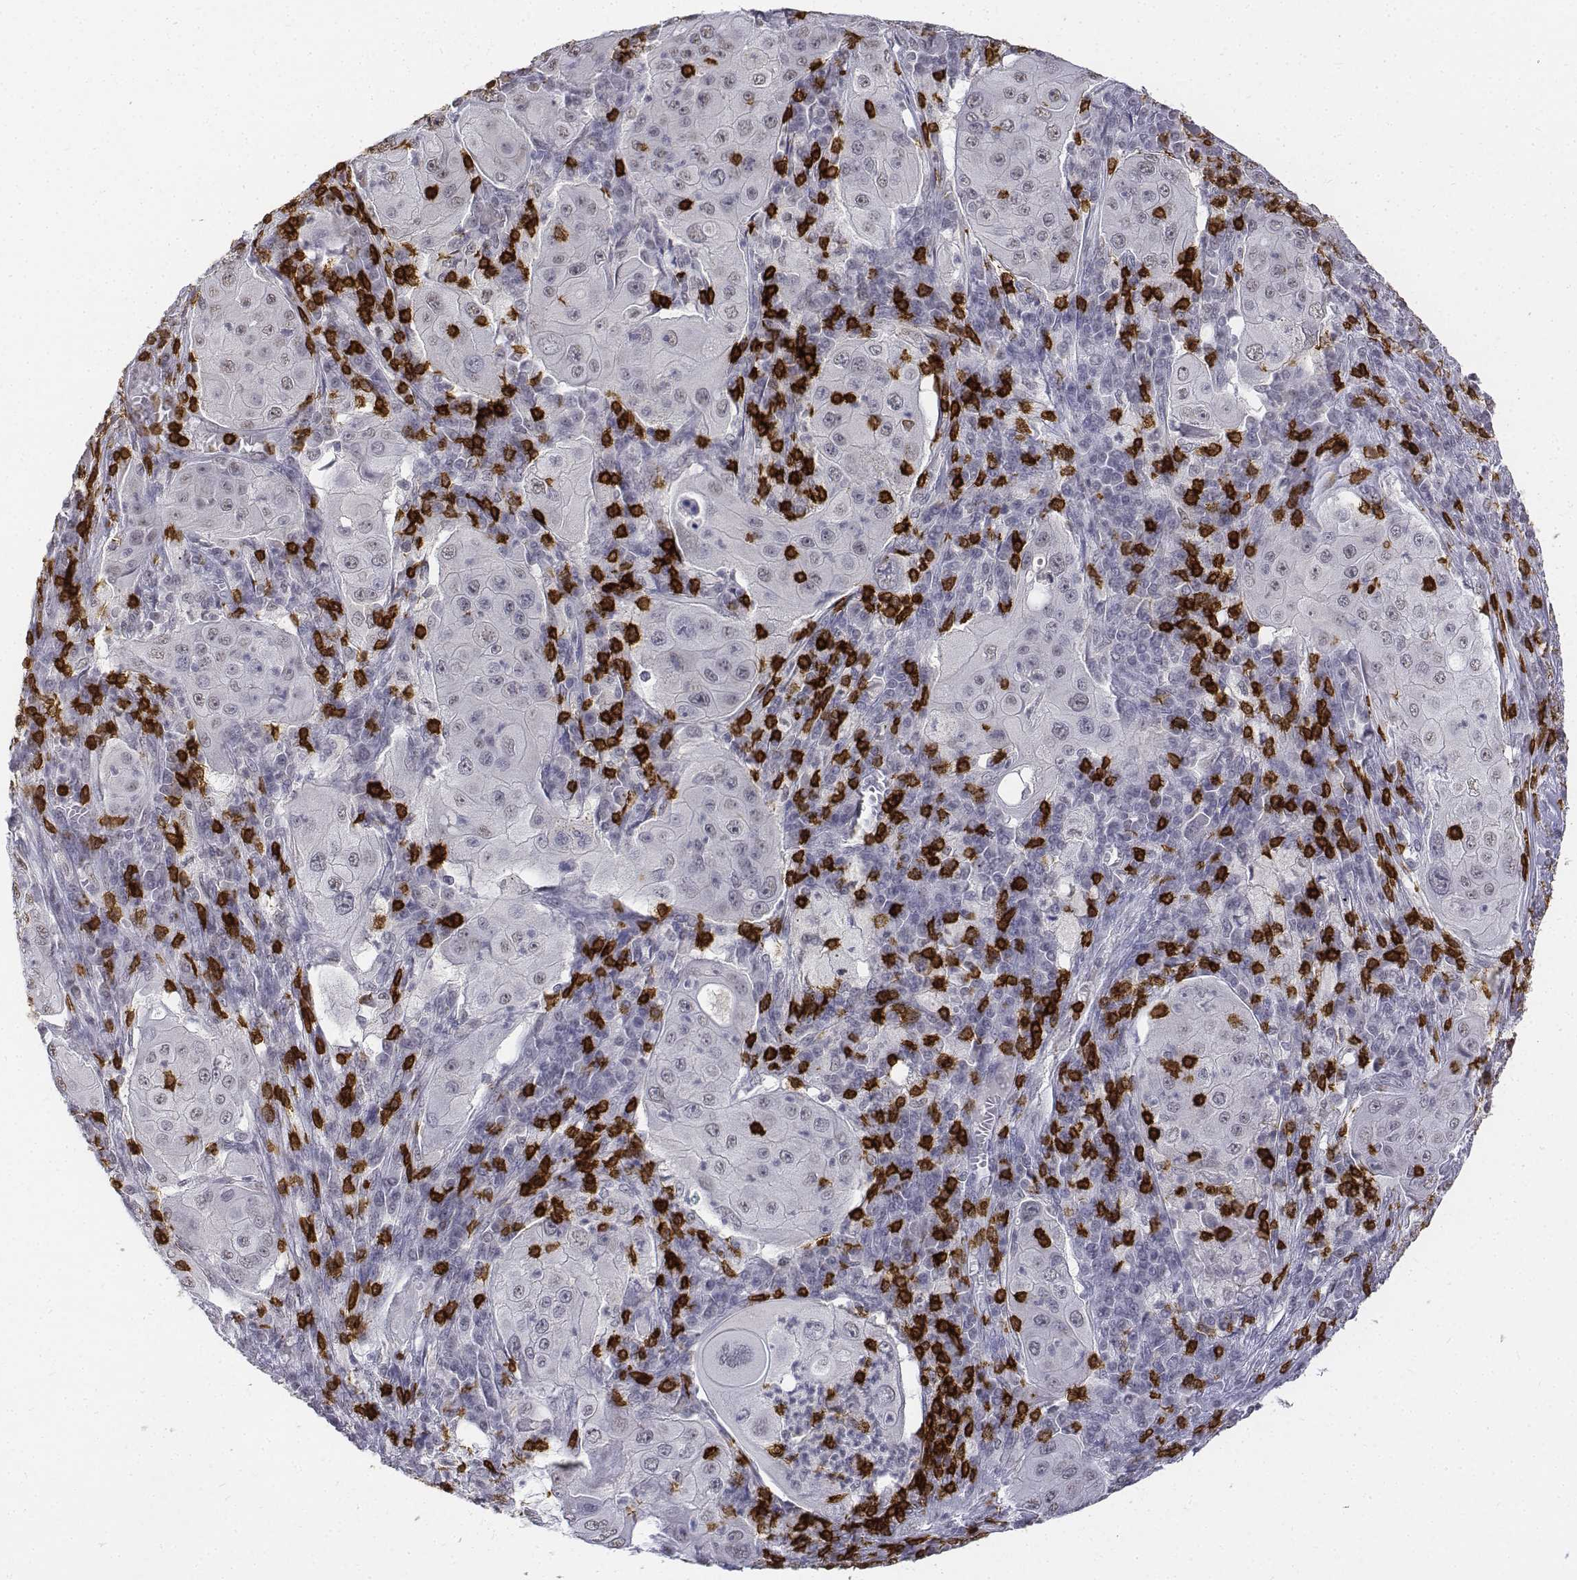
{"staining": {"intensity": "negative", "quantity": "none", "location": "none"}, "tissue": "lung cancer", "cell_type": "Tumor cells", "image_type": "cancer", "snomed": [{"axis": "morphology", "description": "Squamous cell carcinoma, NOS"}, {"axis": "topography", "description": "Lung"}], "caption": "The IHC histopathology image has no significant expression in tumor cells of lung cancer tissue.", "gene": "CD3E", "patient": {"sex": "female", "age": 59}}